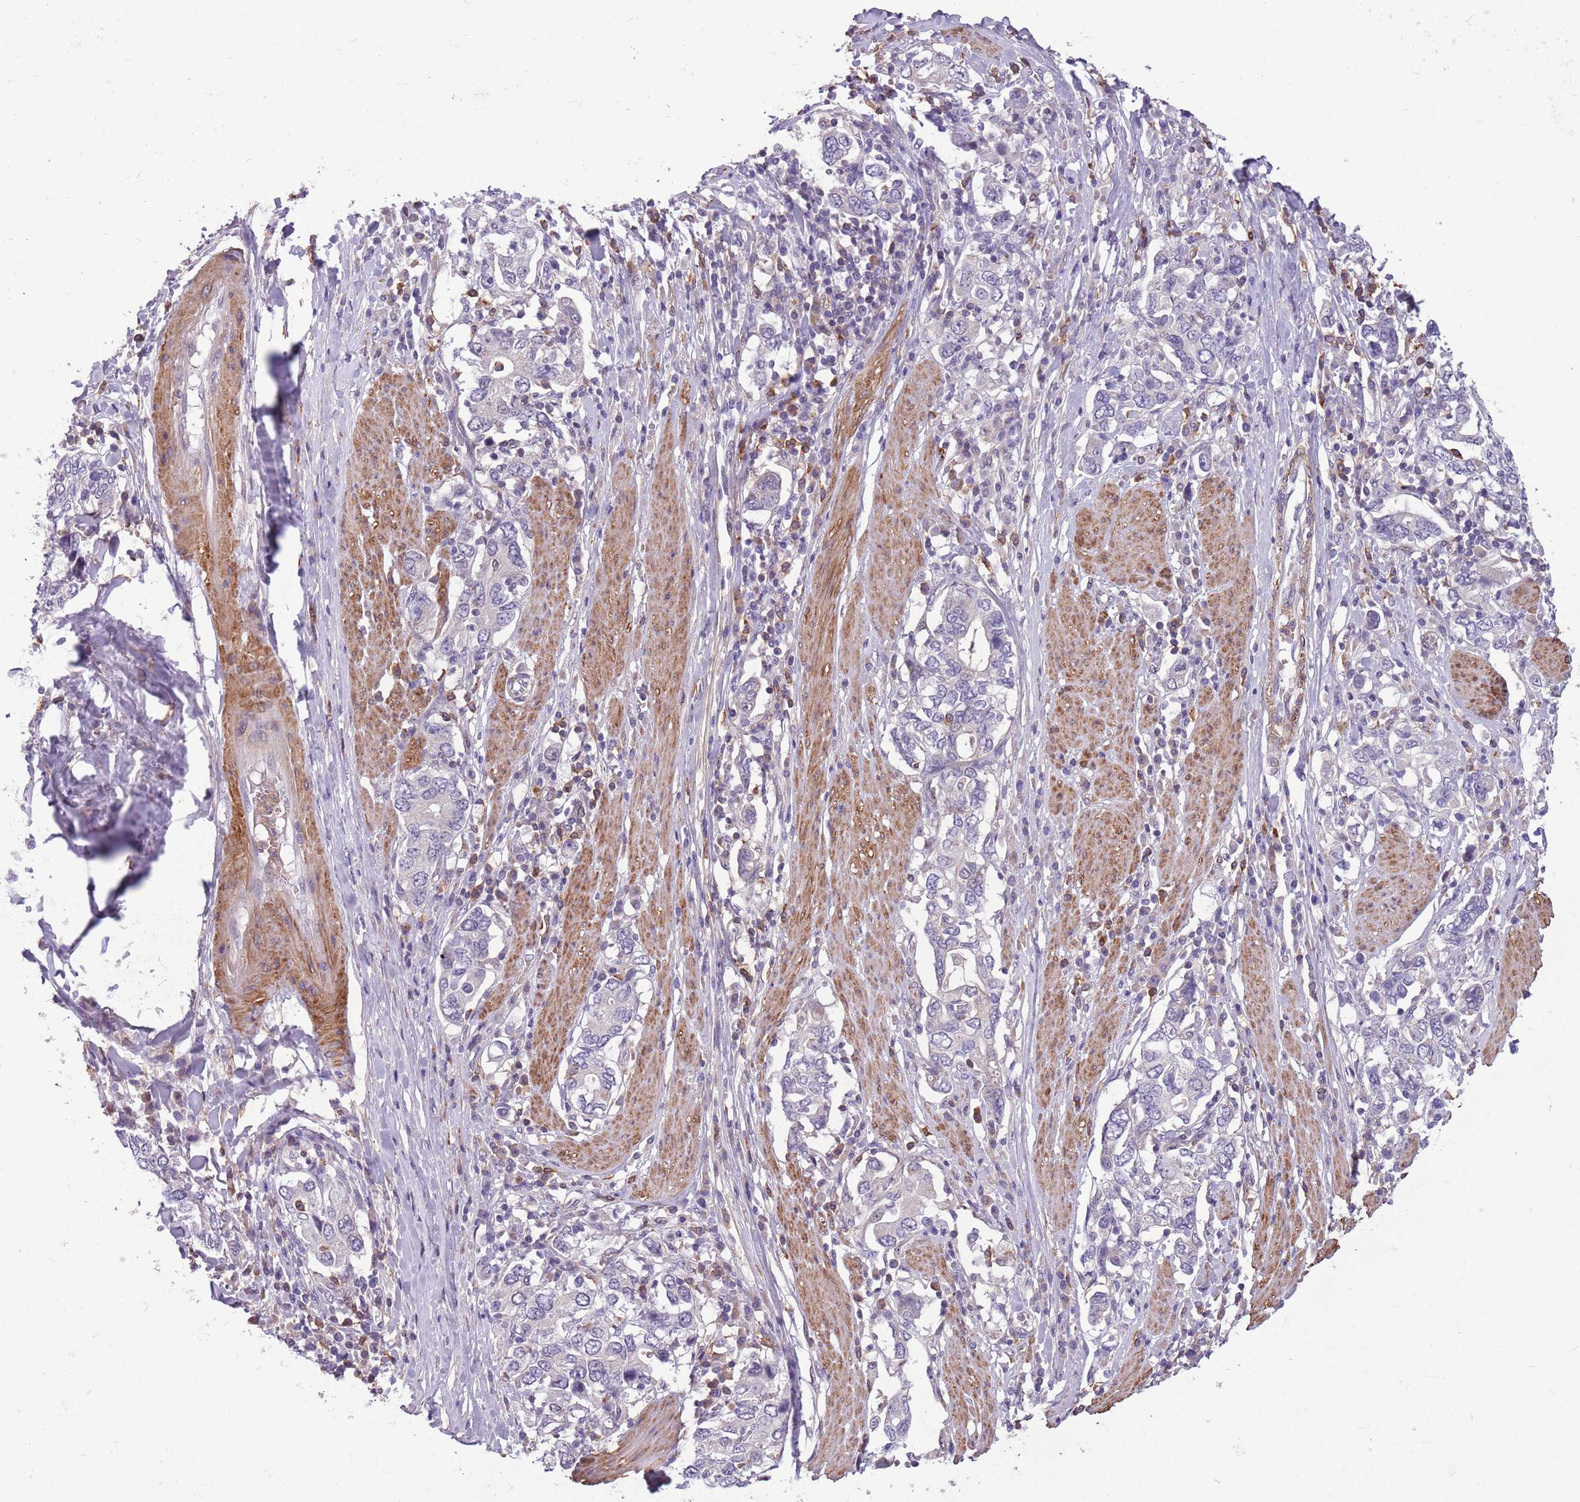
{"staining": {"intensity": "negative", "quantity": "none", "location": "none"}, "tissue": "stomach cancer", "cell_type": "Tumor cells", "image_type": "cancer", "snomed": [{"axis": "morphology", "description": "Adenocarcinoma, NOS"}, {"axis": "topography", "description": "Stomach, upper"}, {"axis": "topography", "description": "Stomach"}], "caption": "High magnification brightfield microscopy of stomach cancer stained with DAB (brown) and counterstained with hematoxylin (blue): tumor cells show no significant positivity.", "gene": "JAML", "patient": {"sex": "male", "age": 62}}